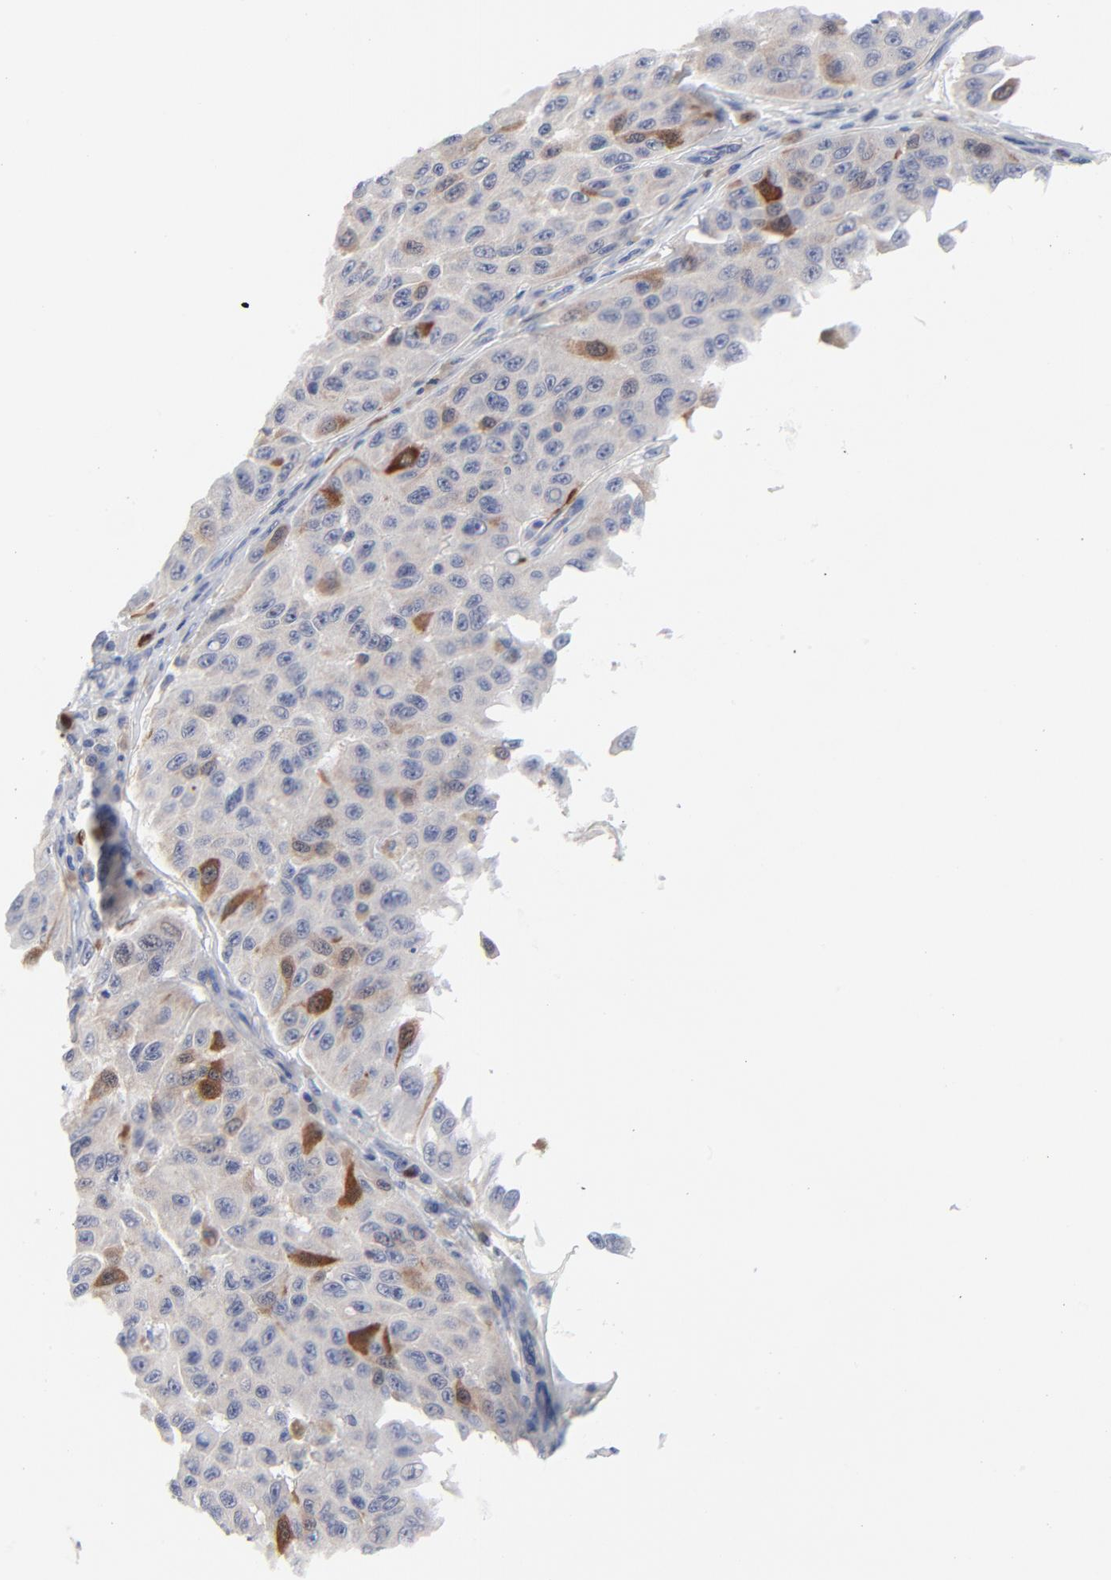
{"staining": {"intensity": "strong", "quantity": "<25%", "location": "cytoplasmic/membranous,nuclear"}, "tissue": "melanoma", "cell_type": "Tumor cells", "image_type": "cancer", "snomed": [{"axis": "morphology", "description": "Malignant melanoma, NOS"}, {"axis": "topography", "description": "Skin"}], "caption": "Protein staining shows strong cytoplasmic/membranous and nuclear staining in about <25% of tumor cells in malignant melanoma.", "gene": "CDK1", "patient": {"sex": "male", "age": 30}}